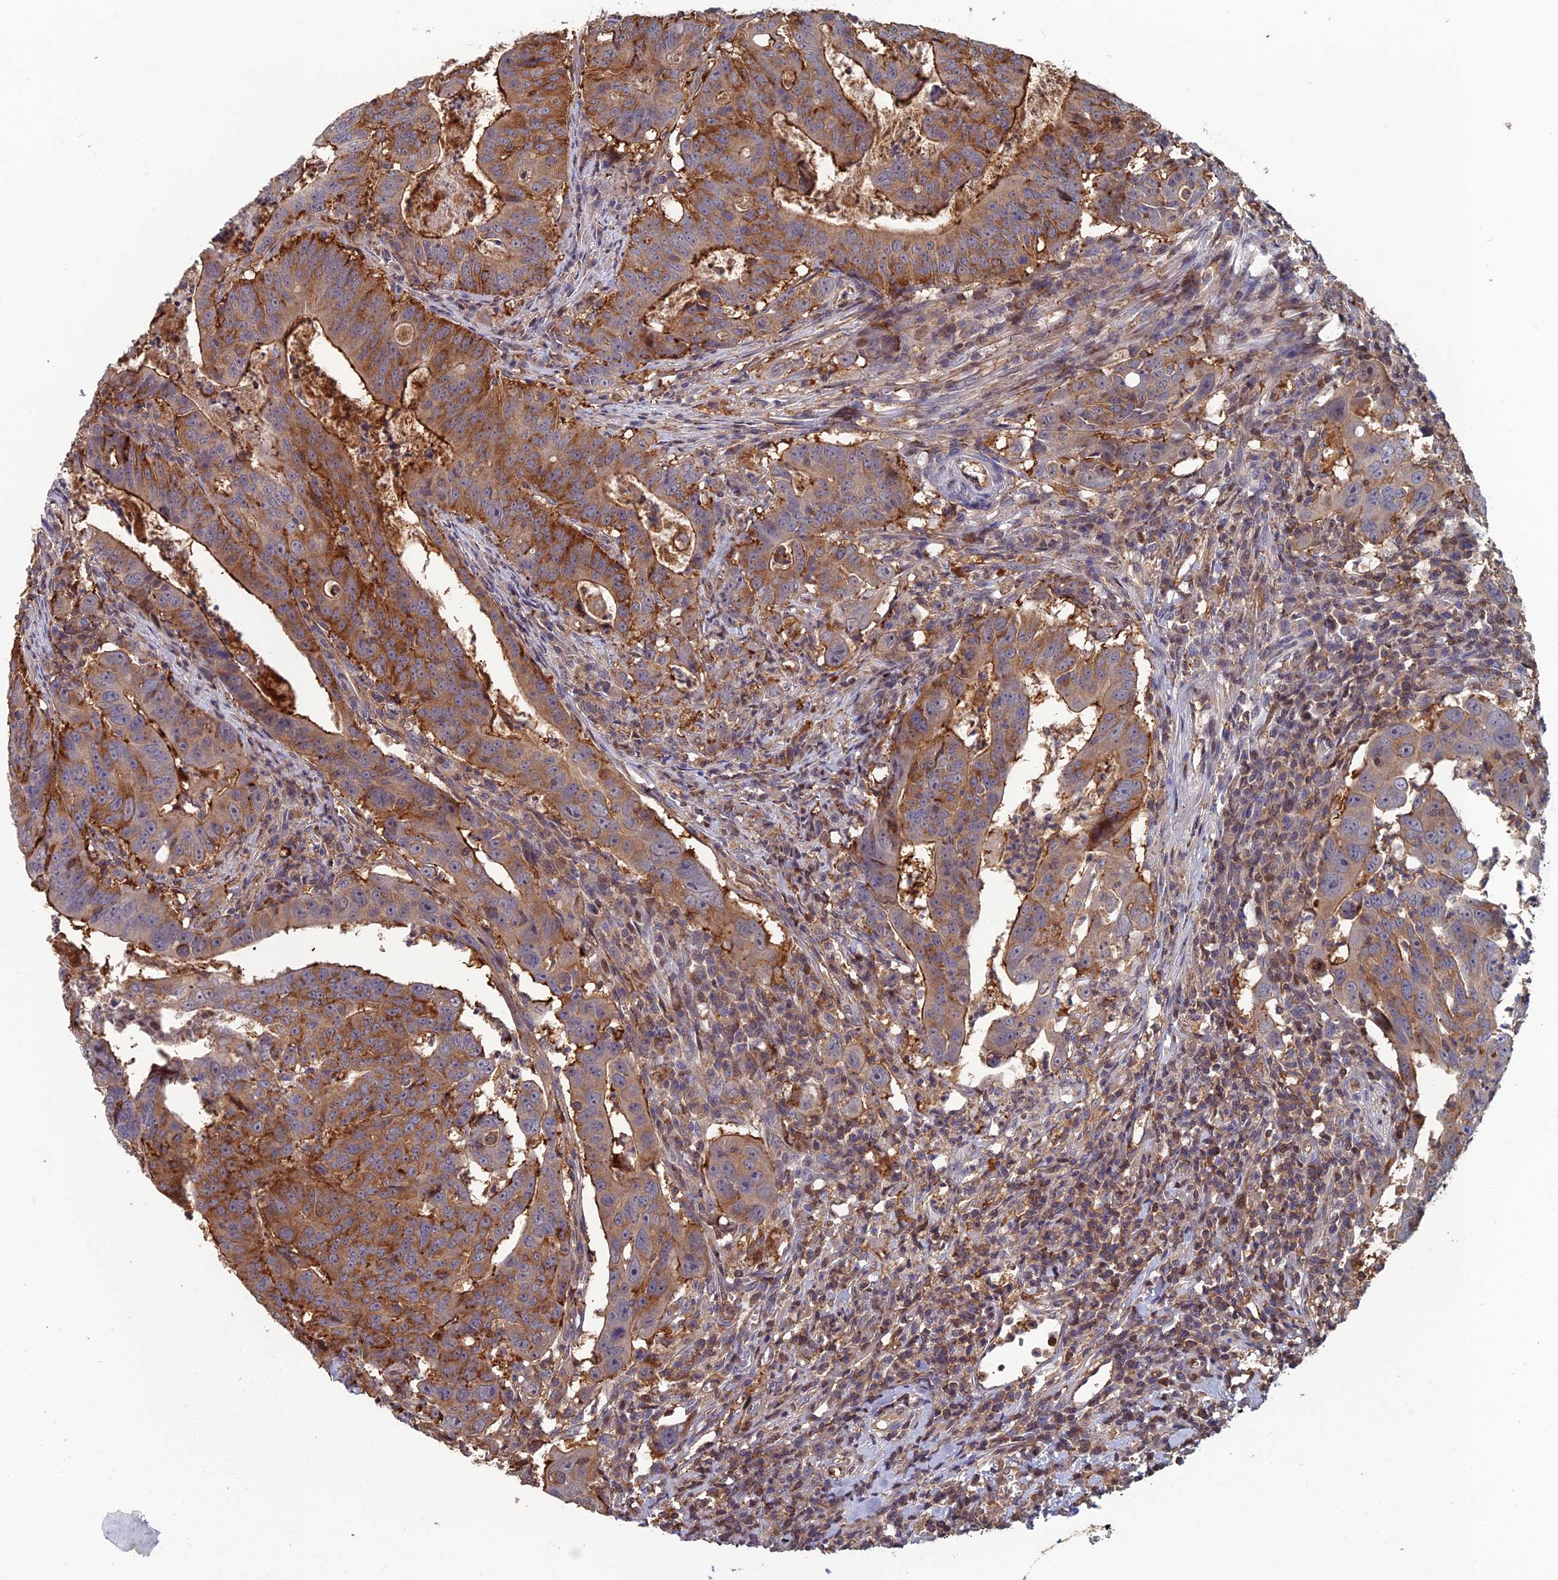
{"staining": {"intensity": "strong", "quantity": ">75%", "location": "cytoplasmic/membranous"}, "tissue": "colorectal cancer", "cell_type": "Tumor cells", "image_type": "cancer", "snomed": [{"axis": "morphology", "description": "Adenocarcinoma, NOS"}, {"axis": "topography", "description": "Rectum"}], "caption": "Colorectal adenocarcinoma tissue shows strong cytoplasmic/membranous staining in about >75% of tumor cells", "gene": "C15orf62", "patient": {"sex": "male", "age": 69}}